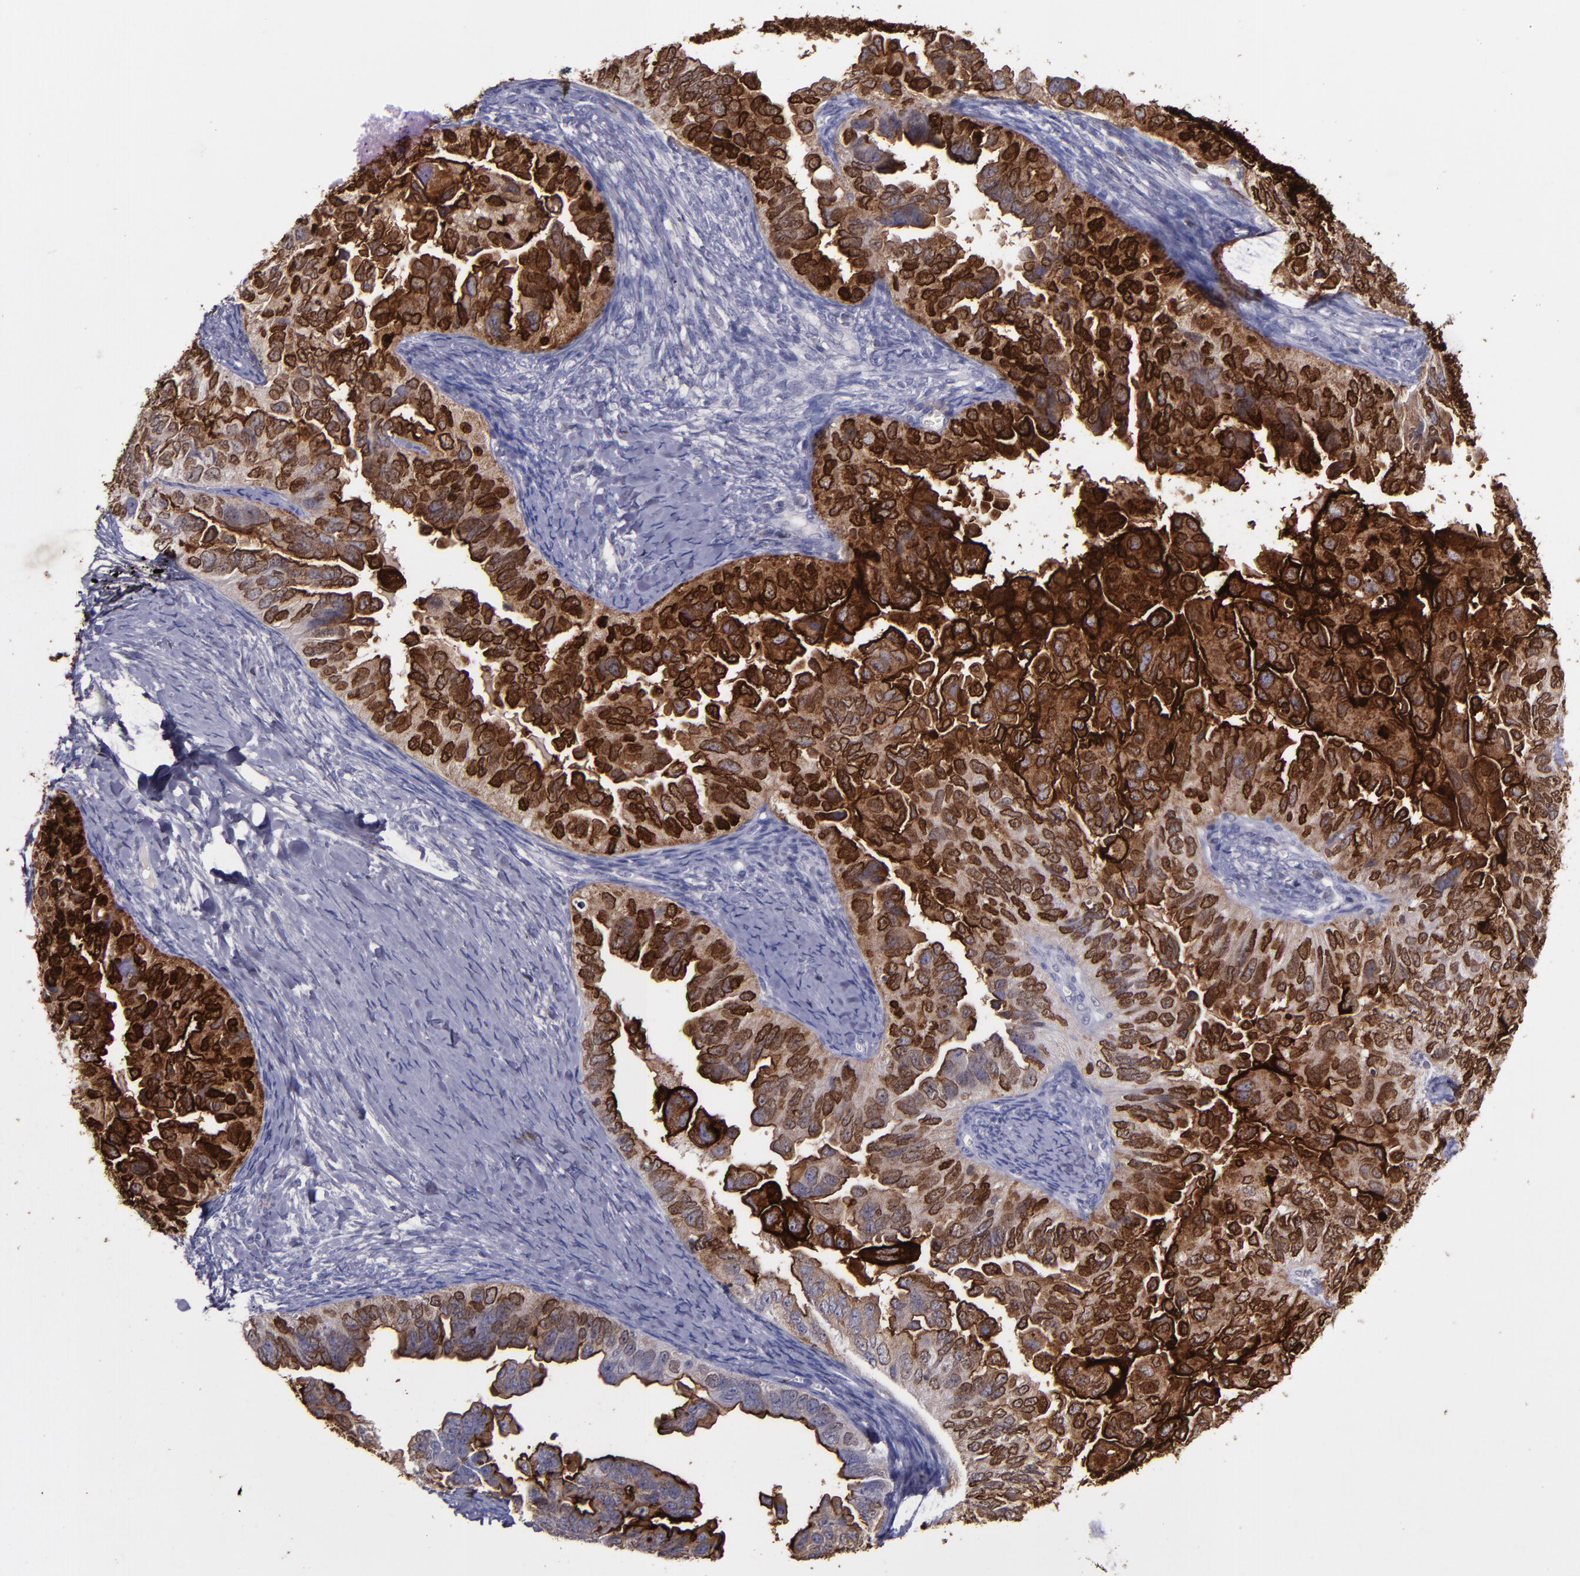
{"staining": {"intensity": "strong", "quantity": ">75%", "location": "cytoplasmic/membranous"}, "tissue": "ovarian cancer", "cell_type": "Tumor cells", "image_type": "cancer", "snomed": [{"axis": "morphology", "description": "Cystadenocarcinoma, serous, NOS"}, {"axis": "topography", "description": "Ovary"}], "caption": "Immunohistochemical staining of human ovarian cancer (serous cystadenocarcinoma) reveals strong cytoplasmic/membranous protein positivity in approximately >75% of tumor cells.", "gene": "MFGE8", "patient": {"sex": "female", "age": 82}}